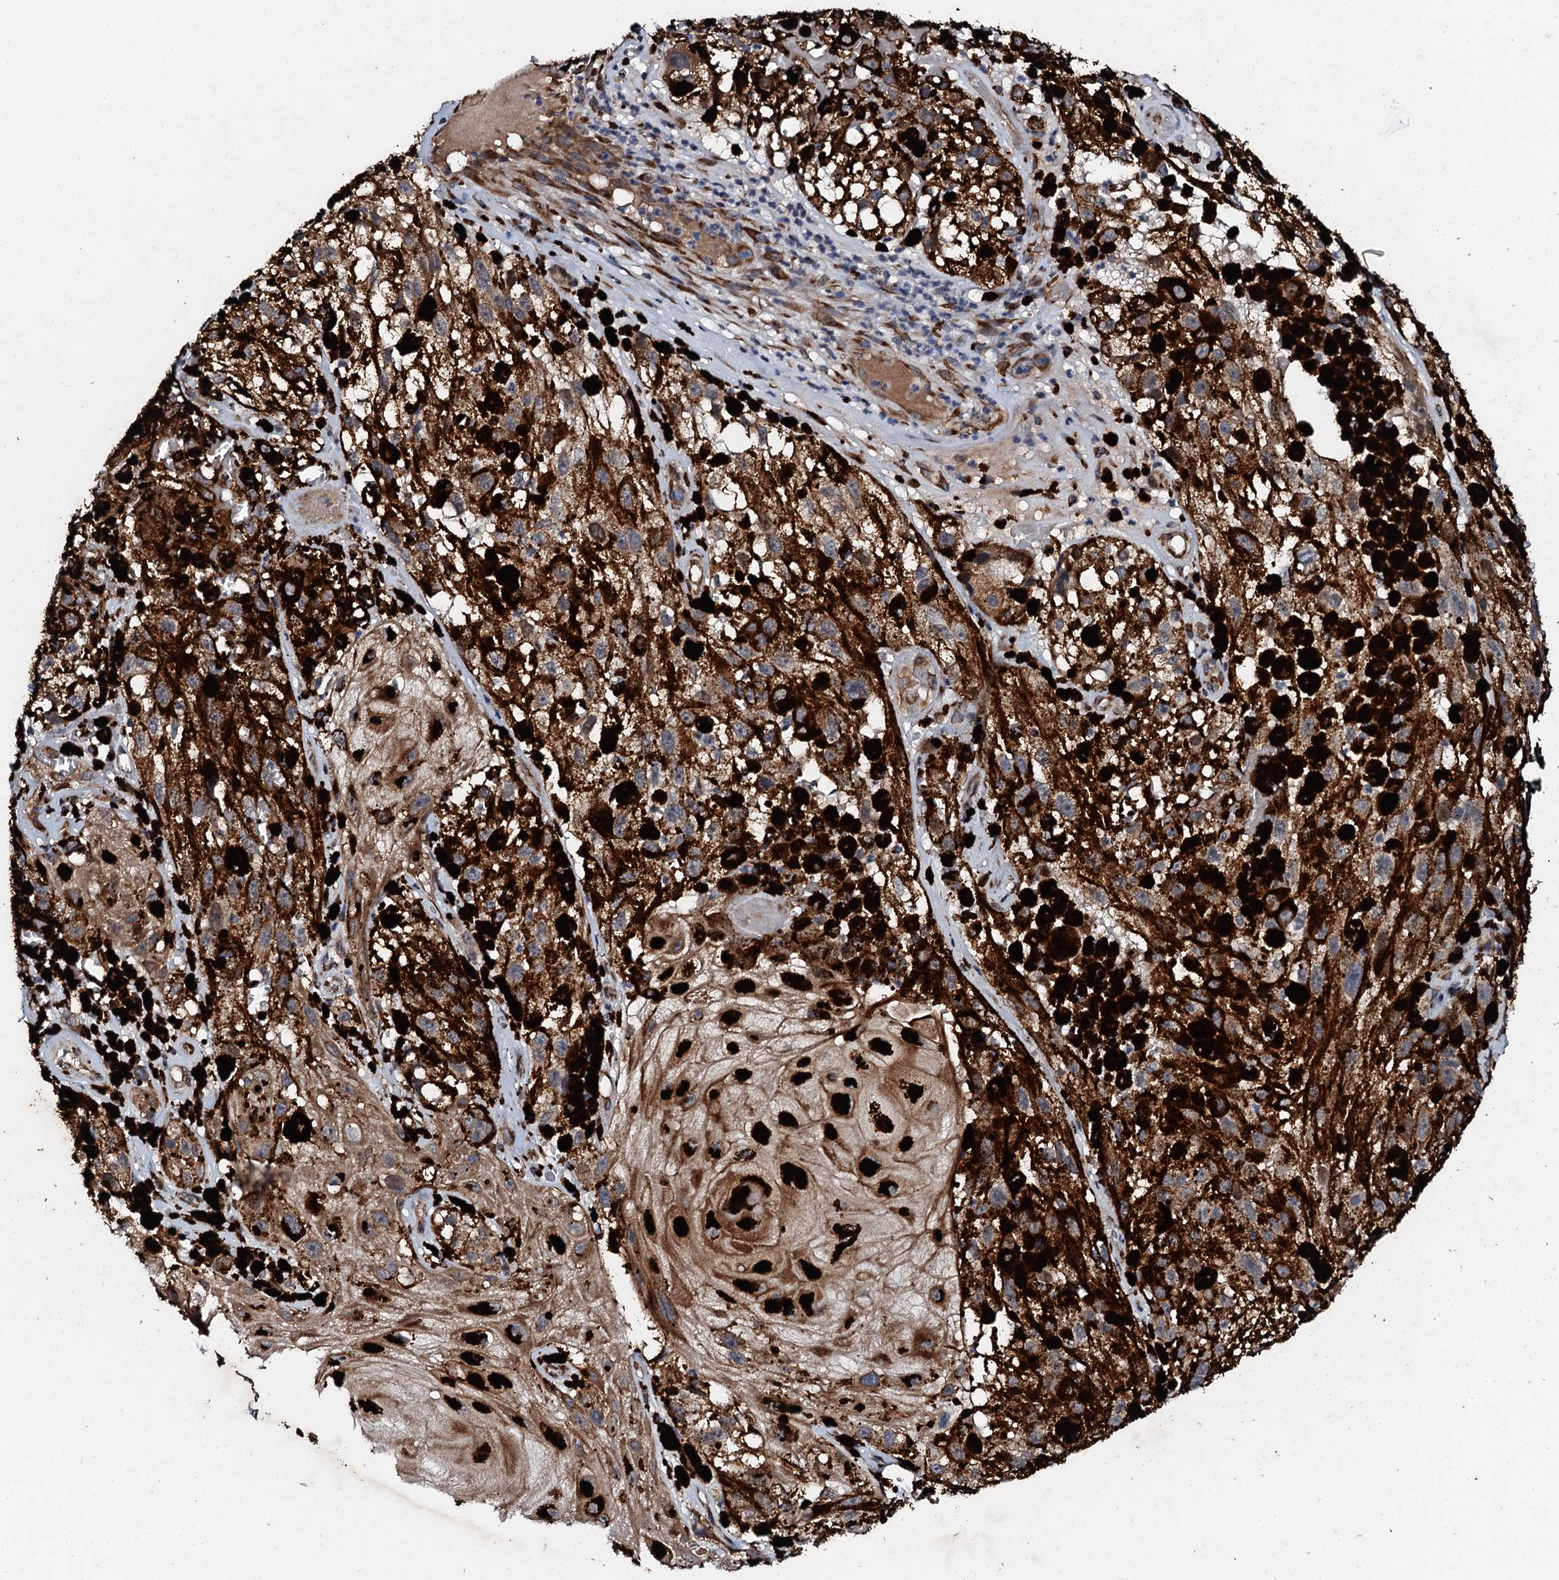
{"staining": {"intensity": "moderate", "quantity": ">75%", "location": "cytoplasmic/membranous"}, "tissue": "melanoma", "cell_type": "Tumor cells", "image_type": "cancer", "snomed": [{"axis": "morphology", "description": "Malignant melanoma, NOS"}, {"axis": "topography", "description": "Skin"}], "caption": "Malignant melanoma stained for a protein reveals moderate cytoplasmic/membranous positivity in tumor cells. Using DAB (3,3'-diaminobenzidine) (brown) and hematoxylin (blue) stains, captured at high magnification using brightfield microscopy.", "gene": "ADAMTS10", "patient": {"sex": "male", "age": 88}}